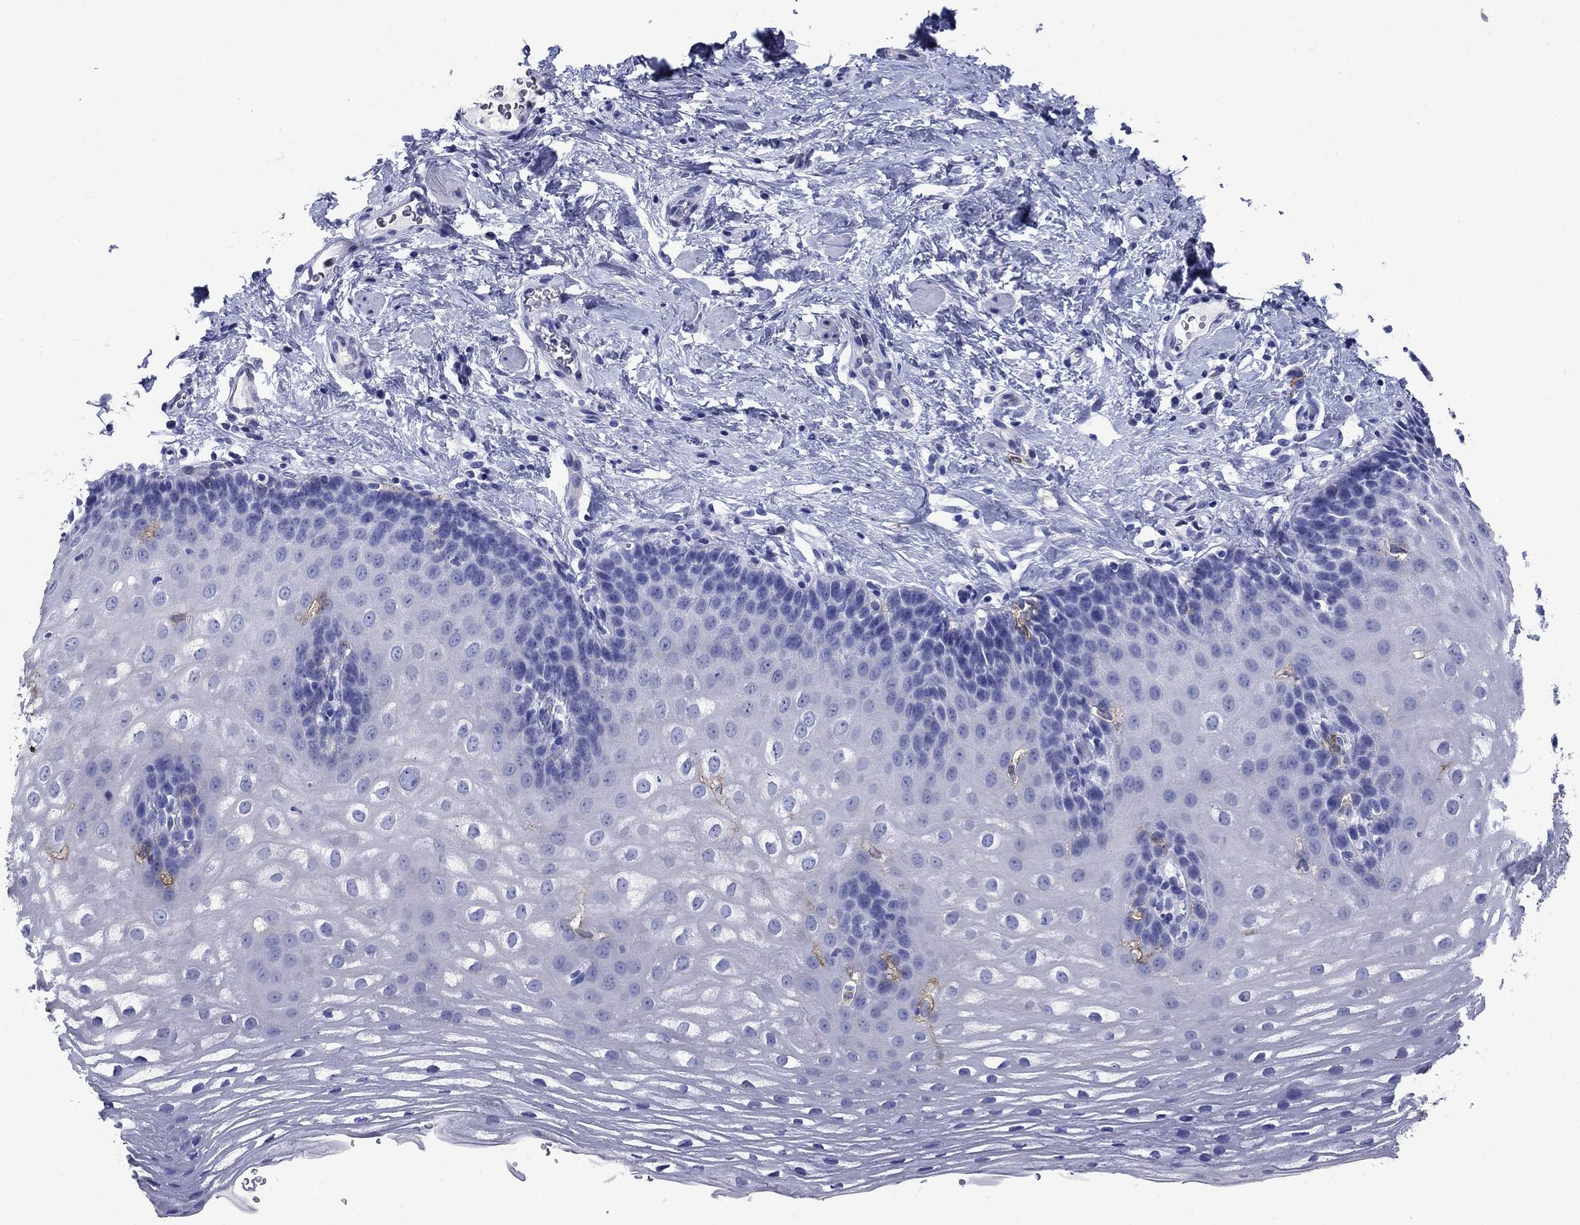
{"staining": {"intensity": "negative", "quantity": "none", "location": "none"}, "tissue": "esophagus", "cell_type": "Squamous epithelial cells", "image_type": "normal", "snomed": [{"axis": "morphology", "description": "Normal tissue, NOS"}, {"axis": "topography", "description": "Esophagus"}], "caption": "Squamous epithelial cells show no significant protein expression in benign esophagus. (Brightfield microscopy of DAB (3,3'-diaminobenzidine) immunohistochemistry (IHC) at high magnification).", "gene": "CD1A", "patient": {"sex": "male", "age": 64}}